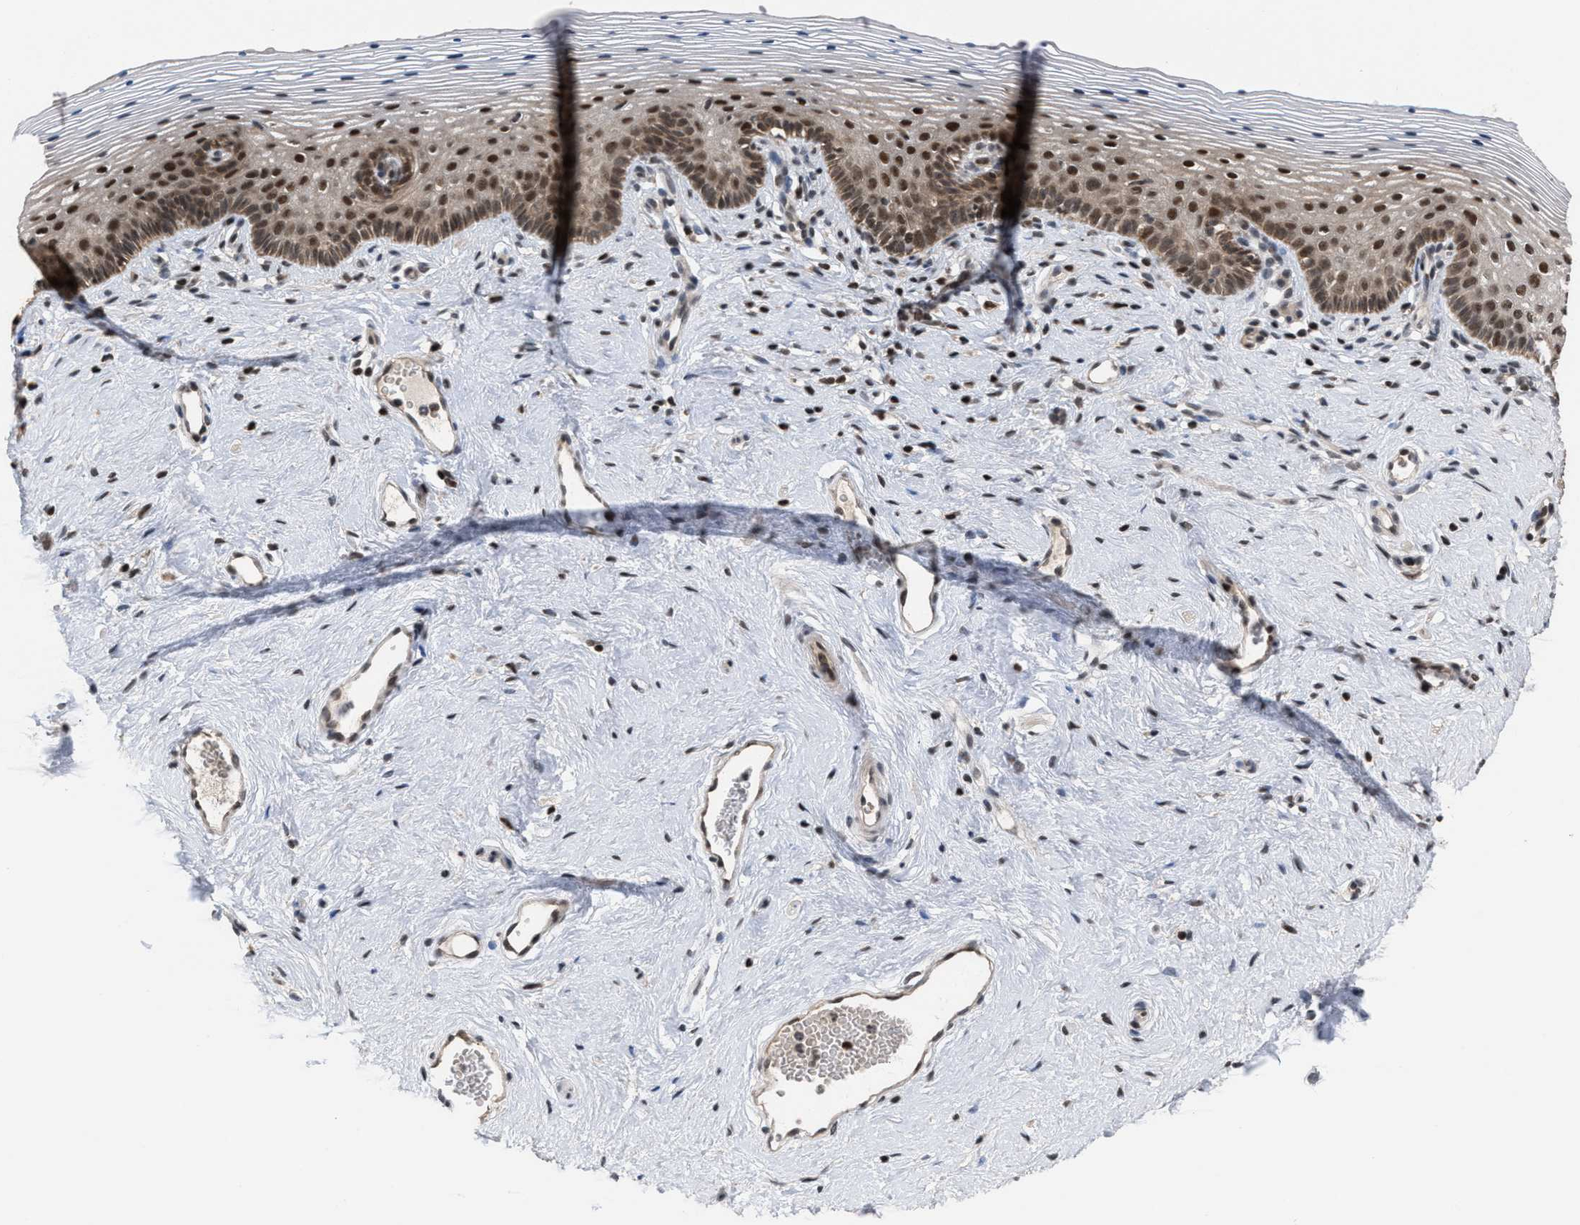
{"staining": {"intensity": "strong", "quantity": ">75%", "location": "nuclear"}, "tissue": "vagina", "cell_type": "Squamous epithelial cells", "image_type": "normal", "snomed": [{"axis": "morphology", "description": "Normal tissue, NOS"}, {"axis": "topography", "description": "Vagina"}], "caption": "Brown immunohistochemical staining in normal vagina displays strong nuclear staining in about >75% of squamous epithelial cells. The protein is stained brown, and the nuclei are stained in blue (DAB (3,3'-diaminobenzidine) IHC with brightfield microscopy, high magnification).", "gene": "C9orf78", "patient": {"sex": "female", "age": 32}}